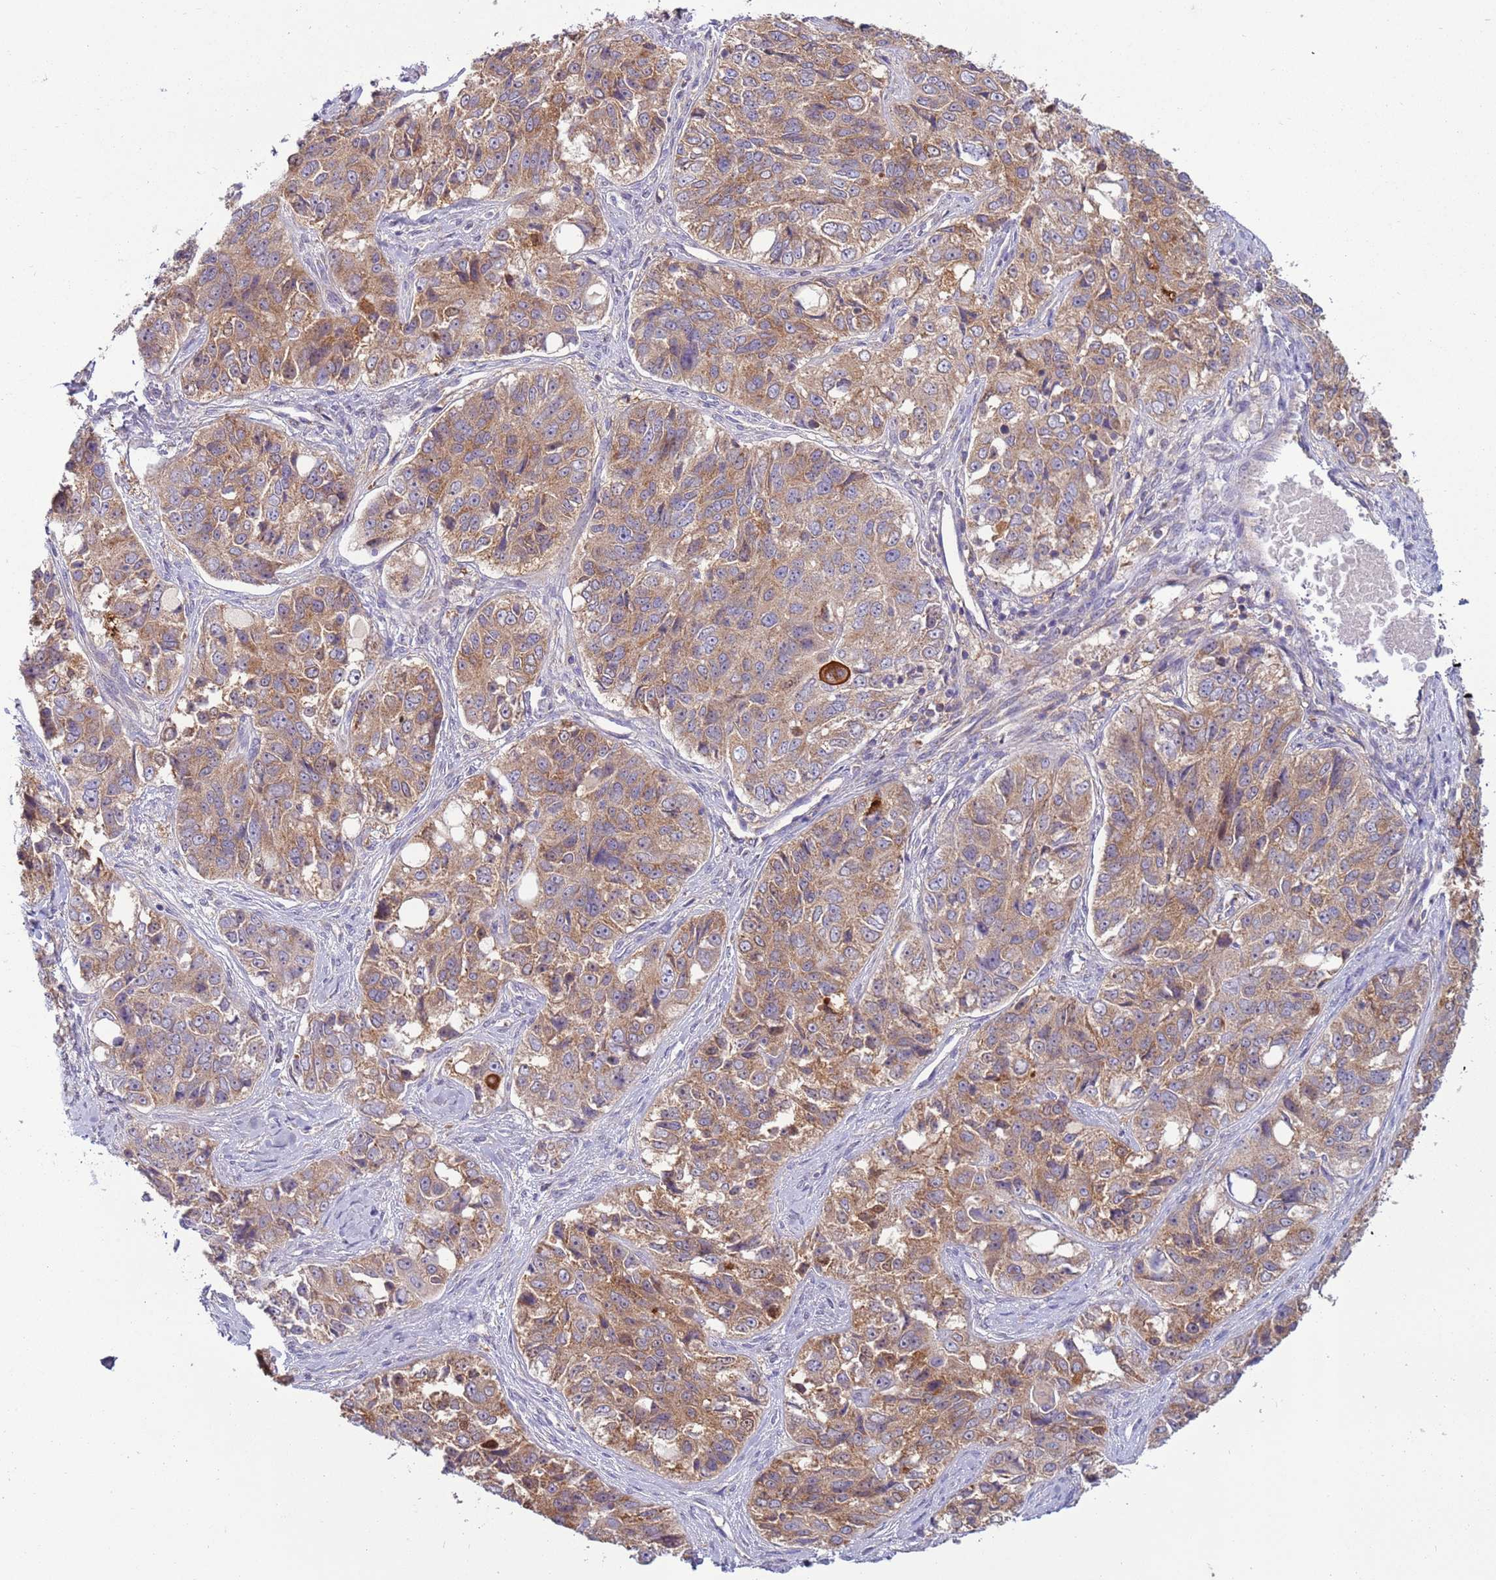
{"staining": {"intensity": "moderate", "quantity": ">75%", "location": "cytoplasmic/membranous"}, "tissue": "ovarian cancer", "cell_type": "Tumor cells", "image_type": "cancer", "snomed": [{"axis": "morphology", "description": "Carcinoma, endometroid"}, {"axis": "topography", "description": "Ovary"}], "caption": "Immunohistochemistry (IHC) micrograph of ovarian cancer (endometroid carcinoma) stained for a protein (brown), which reveals medium levels of moderate cytoplasmic/membranous staining in approximately >75% of tumor cells.", "gene": "UQCRQ", "patient": {"sex": "female", "age": 51}}